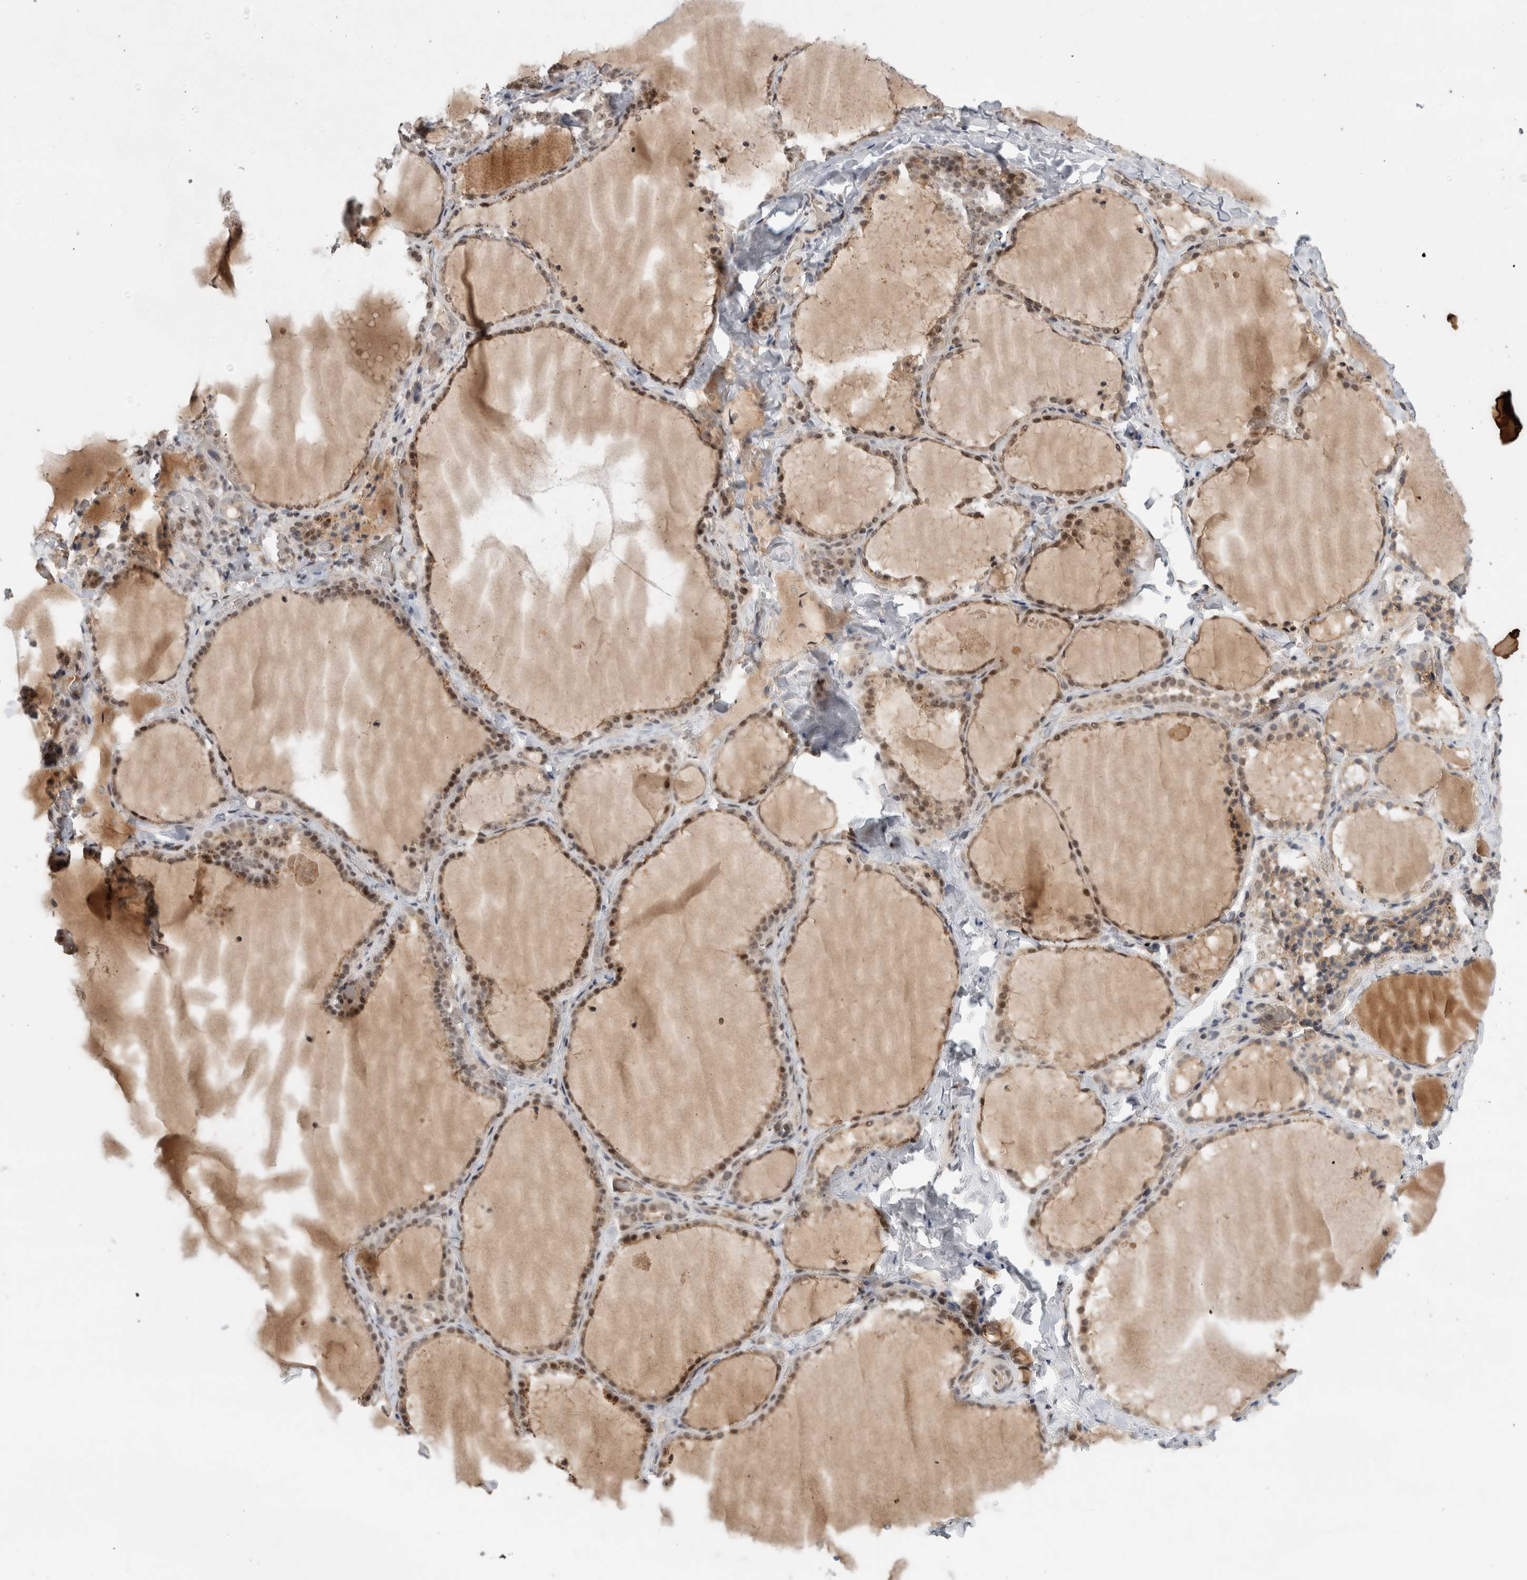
{"staining": {"intensity": "moderate", "quantity": ">75%", "location": "cytoplasmic/membranous,nuclear"}, "tissue": "thyroid gland", "cell_type": "Glandular cells", "image_type": "normal", "snomed": [{"axis": "morphology", "description": "Normal tissue, NOS"}, {"axis": "topography", "description": "Thyroid gland"}], "caption": "About >75% of glandular cells in unremarkable human thyroid gland reveal moderate cytoplasmic/membranous,nuclear protein positivity as visualized by brown immunohistochemical staining.", "gene": "MPHOSPH6", "patient": {"sex": "female", "age": 22}}